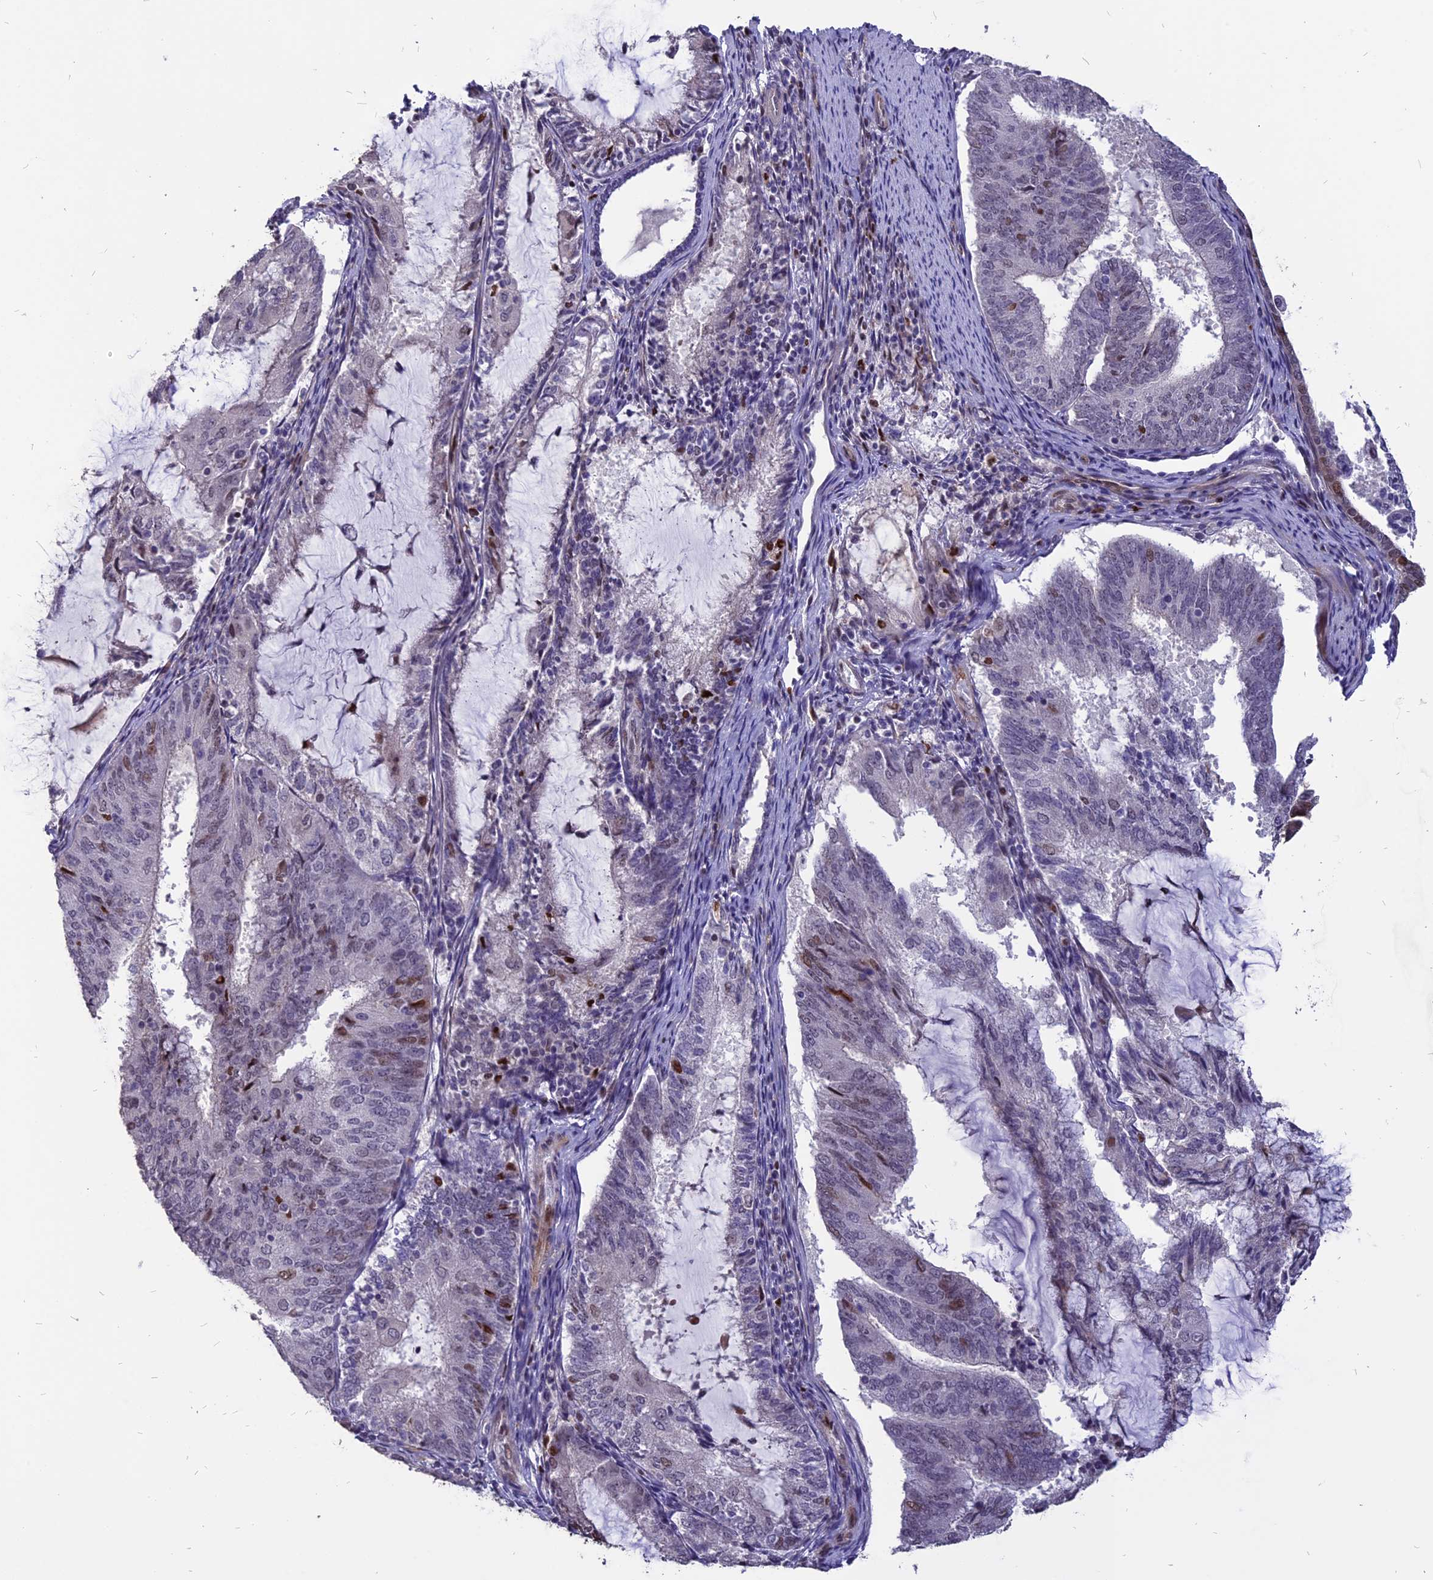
{"staining": {"intensity": "moderate", "quantity": "<25%", "location": "nuclear"}, "tissue": "endometrial cancer", "cell_type": "Tumor cells", "image_type": "cancer", "snomed": [{"axis": "morphology", "description": "Adenocarcinoma, NOS"}, {"axis": "topography", "description": "Endometrium"}], "caption": "Immunohistochemistry (IHC) histopathology image of endometrial cancer (adenocarcinoma) stained for a protein (brown), which shows low levels of moderate nuclear expression in approximately <25% of tumor cells.", "gene": "TMEM263", "patient": {"sex": "female", "age": 81}}